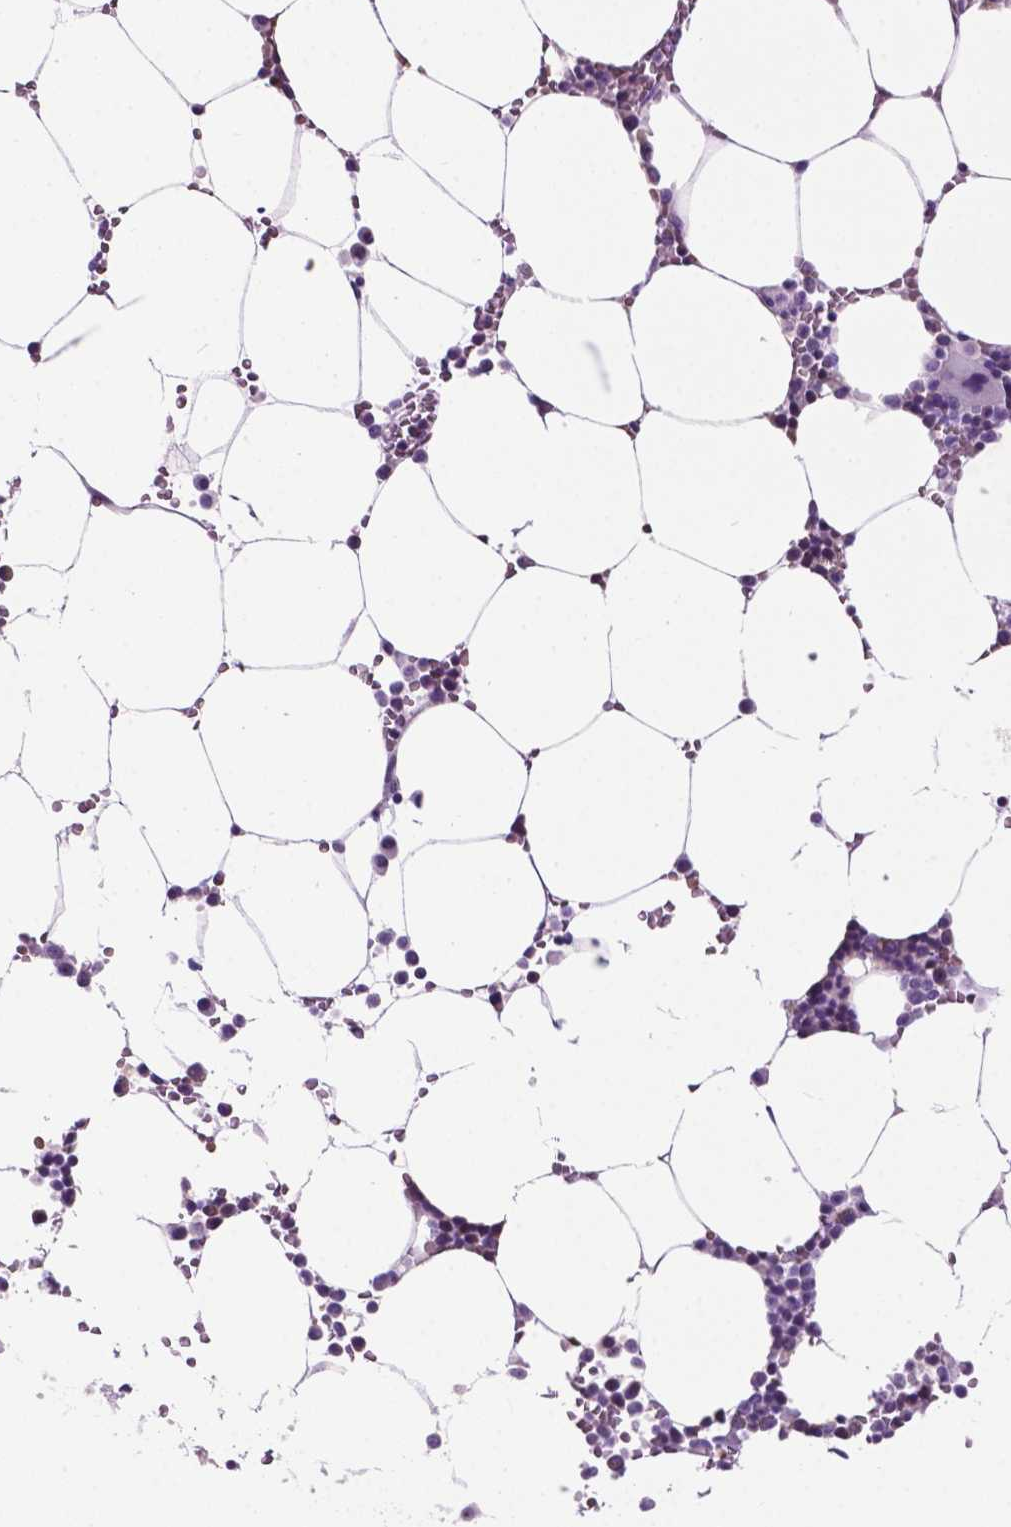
{"staining": {"intensity": "weak", "quantity": "<25%", "location": "nuclear"}, "tissue": "bone marrow", "cell_type": "Hematopoietic cells", "image_type": "normal", "snomed": [{"axis": "morphology", "description": "Normal tissue, NOS"}, {"axis": "topography", "description": "Bone marrow"}], "caption": "Immunohistochemistry of unremarkable bone marrow displays no positivity in hematopoietic cells.", "gene": "SPDYA", "patient": {"sex": "female", "age": 52}}